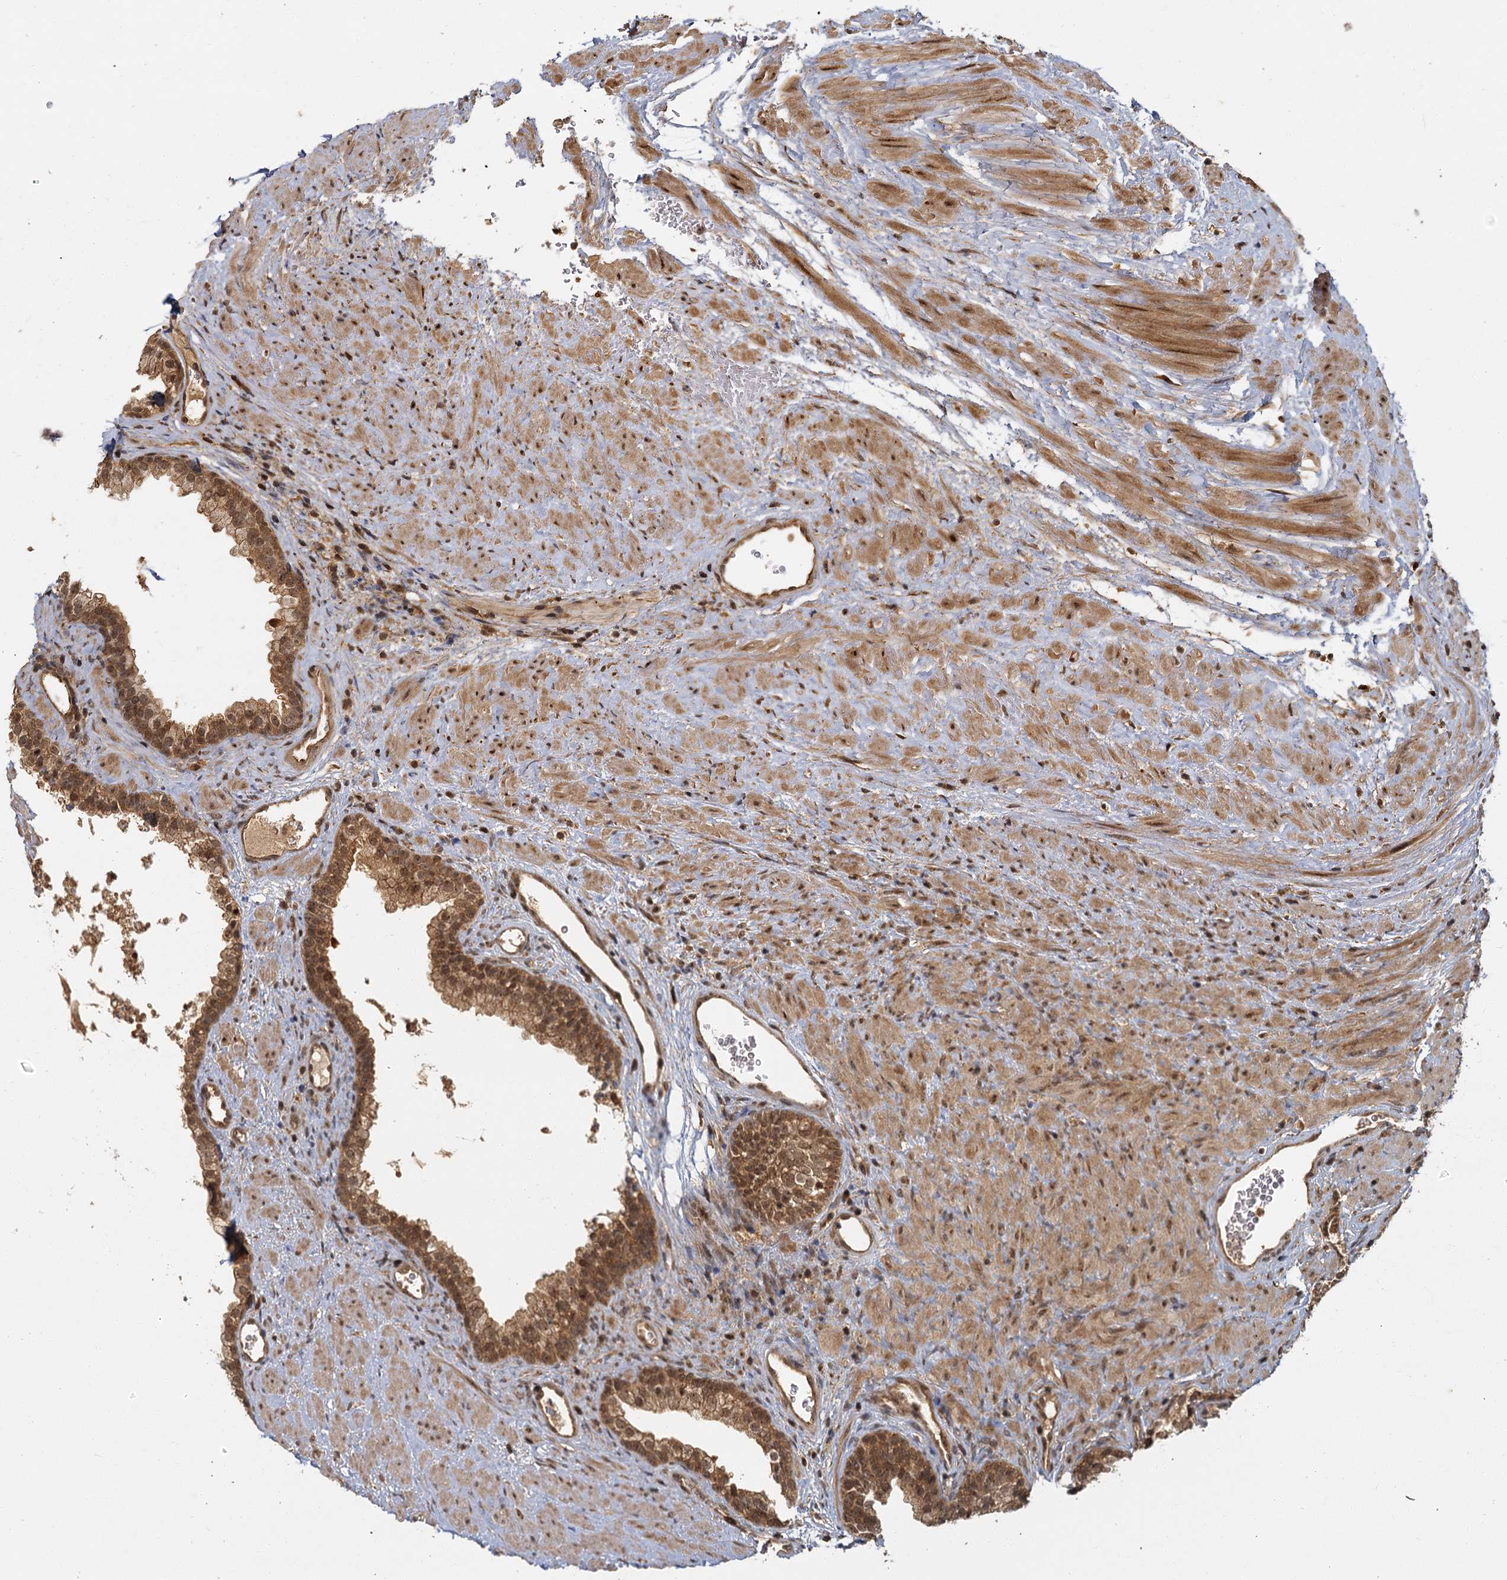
{"staining": {"intensity": "moderate", "quantity": ">75%", "location": "cytoplasmic/membranous,nuclear"}, "tissue": "prostate", "cell_type": "Glandular cells", "image_type": "normal", "snomed": [{"axis": "morphology", "description": "Normal tissue, NOS"}, {"axis": "topography", "description": "Prostate"}], "caption": "Moderate cytoplasmic/membranous,nuclear staining for a protein is present in about >75% of glandular cells of unremarkable prostate using immunohistochemistry.", "gene": "ZNF549", "patient": {"sex": "male", "age": 76}}